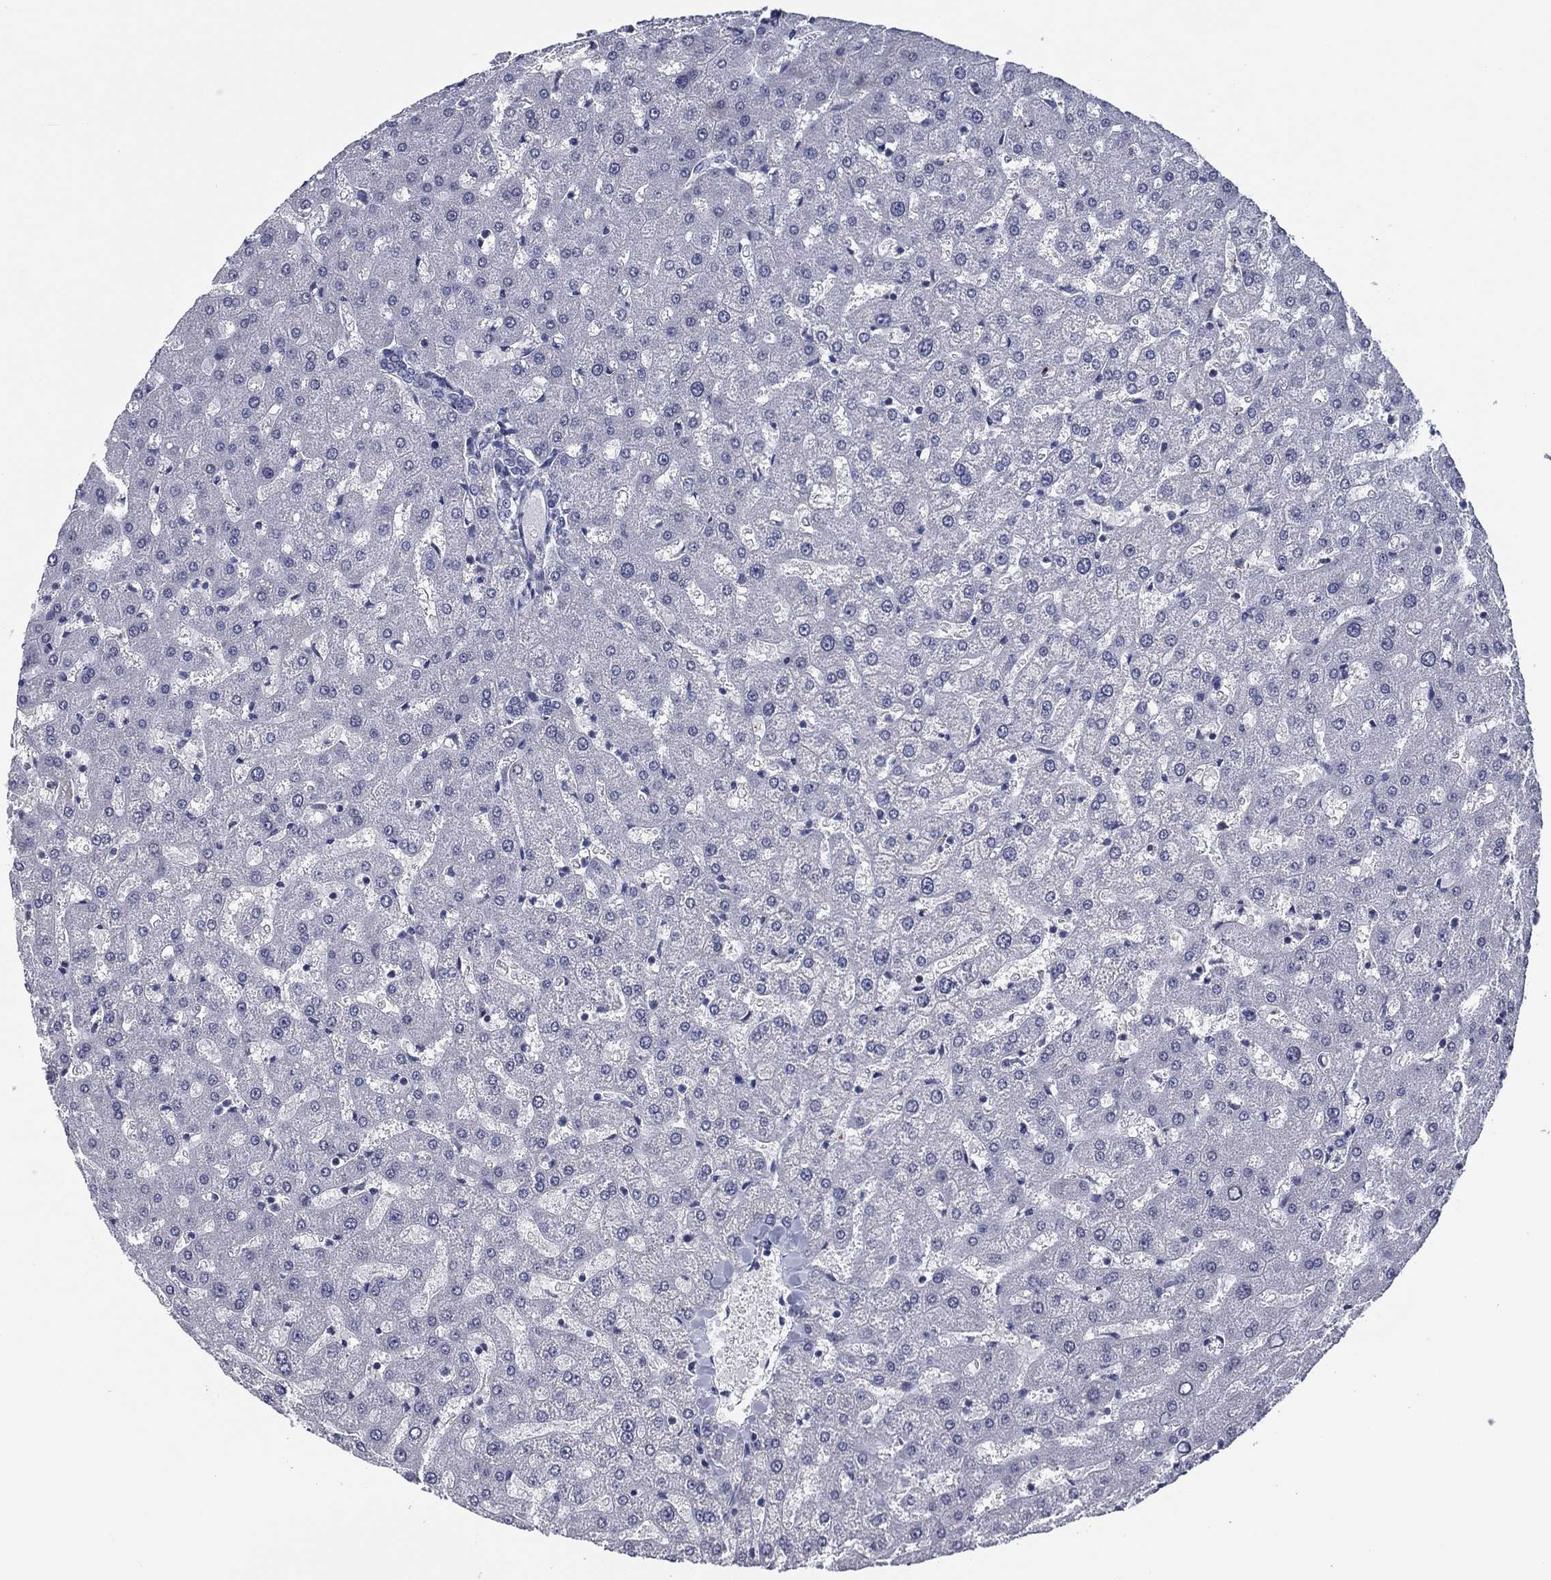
{"staining": {"intensity": "negative", "quantity": "none", "location": "none"}, "tissue": "liver", "cell_type": "Cholangiocytes", "image_type": "normal", "snomed": [{"axis": "morphology", "description": "Normal tissue, NOS"}, {"axis": "topography", "description": "Liver"}], "caption": "Micrograph shows no protein staining in cholangiocytes of unremarkable liver. (Stains: DAB (3,3'-diaminobenzidine) immunohistochemistry (IHC) with hematoxylin counter stain, Microscopy: brightfield microscopy at high magnification).", "gene": "TRIM31", "patient": {"sex": "female", "age": 50}}